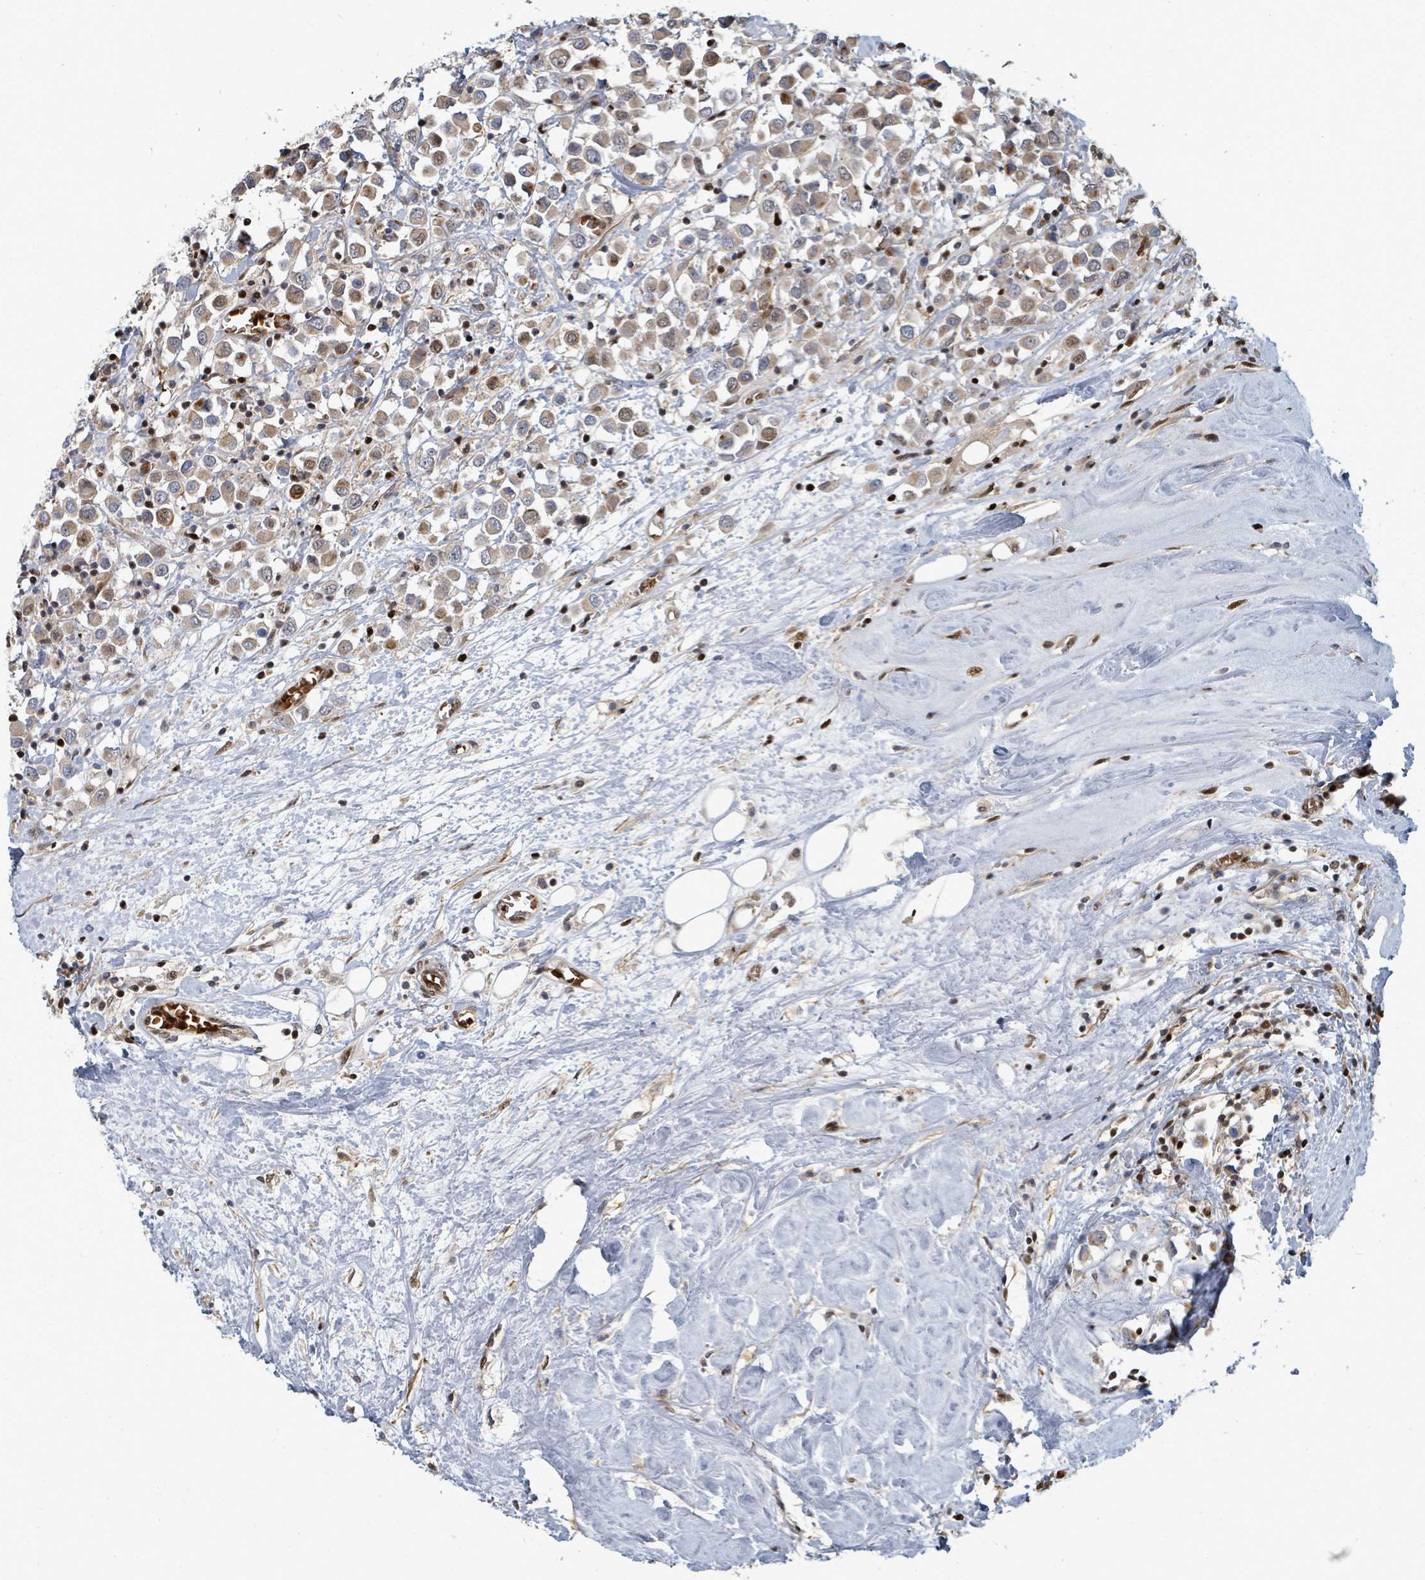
{"staining": {"intensity": "moderate", "quantity": ">75%", "location": "cytoplasmic/membranous"}, "tissue": "breast cancer", "cell_type": "Tumor cells", "image_type": "cancer", "snomed": [{"axis": "morphology", "description": "Duct carcinoma"}, {"axis": "topography", "description": "Breast"}], "caption": "IHC micrograph of neoplastic tissue: breast invasive ductal carcinoma stained using immunohistochemistry (IHC) exhibits medium levels of moderate protein expression localized specifically in the cytoplasmic/membranous of tumor cells, appearing as a cytoplasmic/membranous brown color.", "gene": "TRDMT1", "patient": {"sex": "female", "age": 61}}